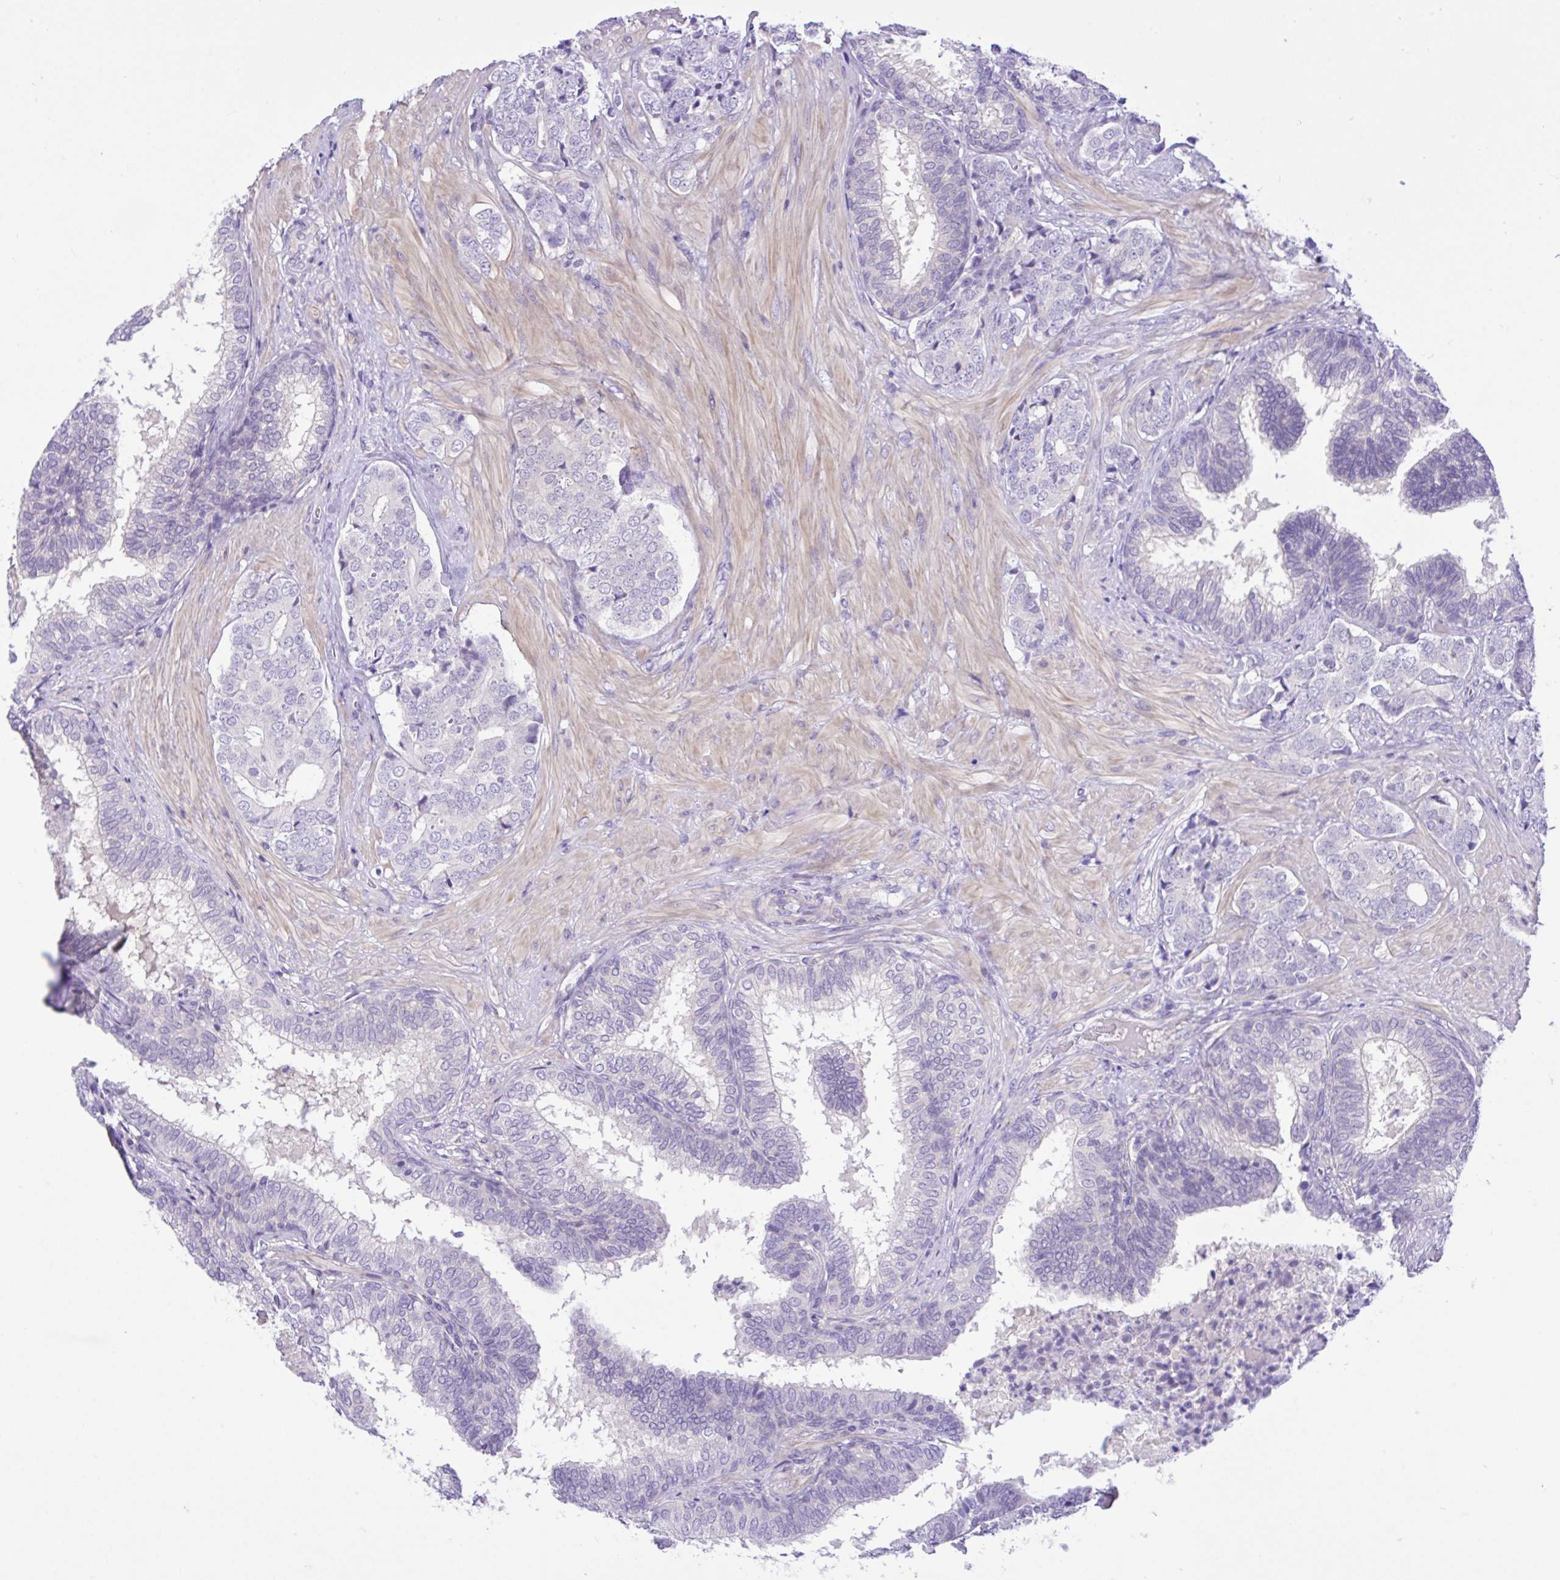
{"staining": {"intensity": "negative", "quantity": "none", "location": "none"}, "tissue": "prostate cancer", "cell_type": "Tumor cells", "image_type": "cancer", "snomed": [{"axis": "morphology", "description": "Adenocarcinoma, High grade"}, {"axis": "topography", "description": "Prostate"}], "caption": "DAB (3,3'-diaminobenzidine) immunohistochemical staining of prostate adenocarcinoma (high-grade) displays no significant expression in tumor cells.", "gene": "ANO4", "patient": {"sex": "male", "age": 62}}